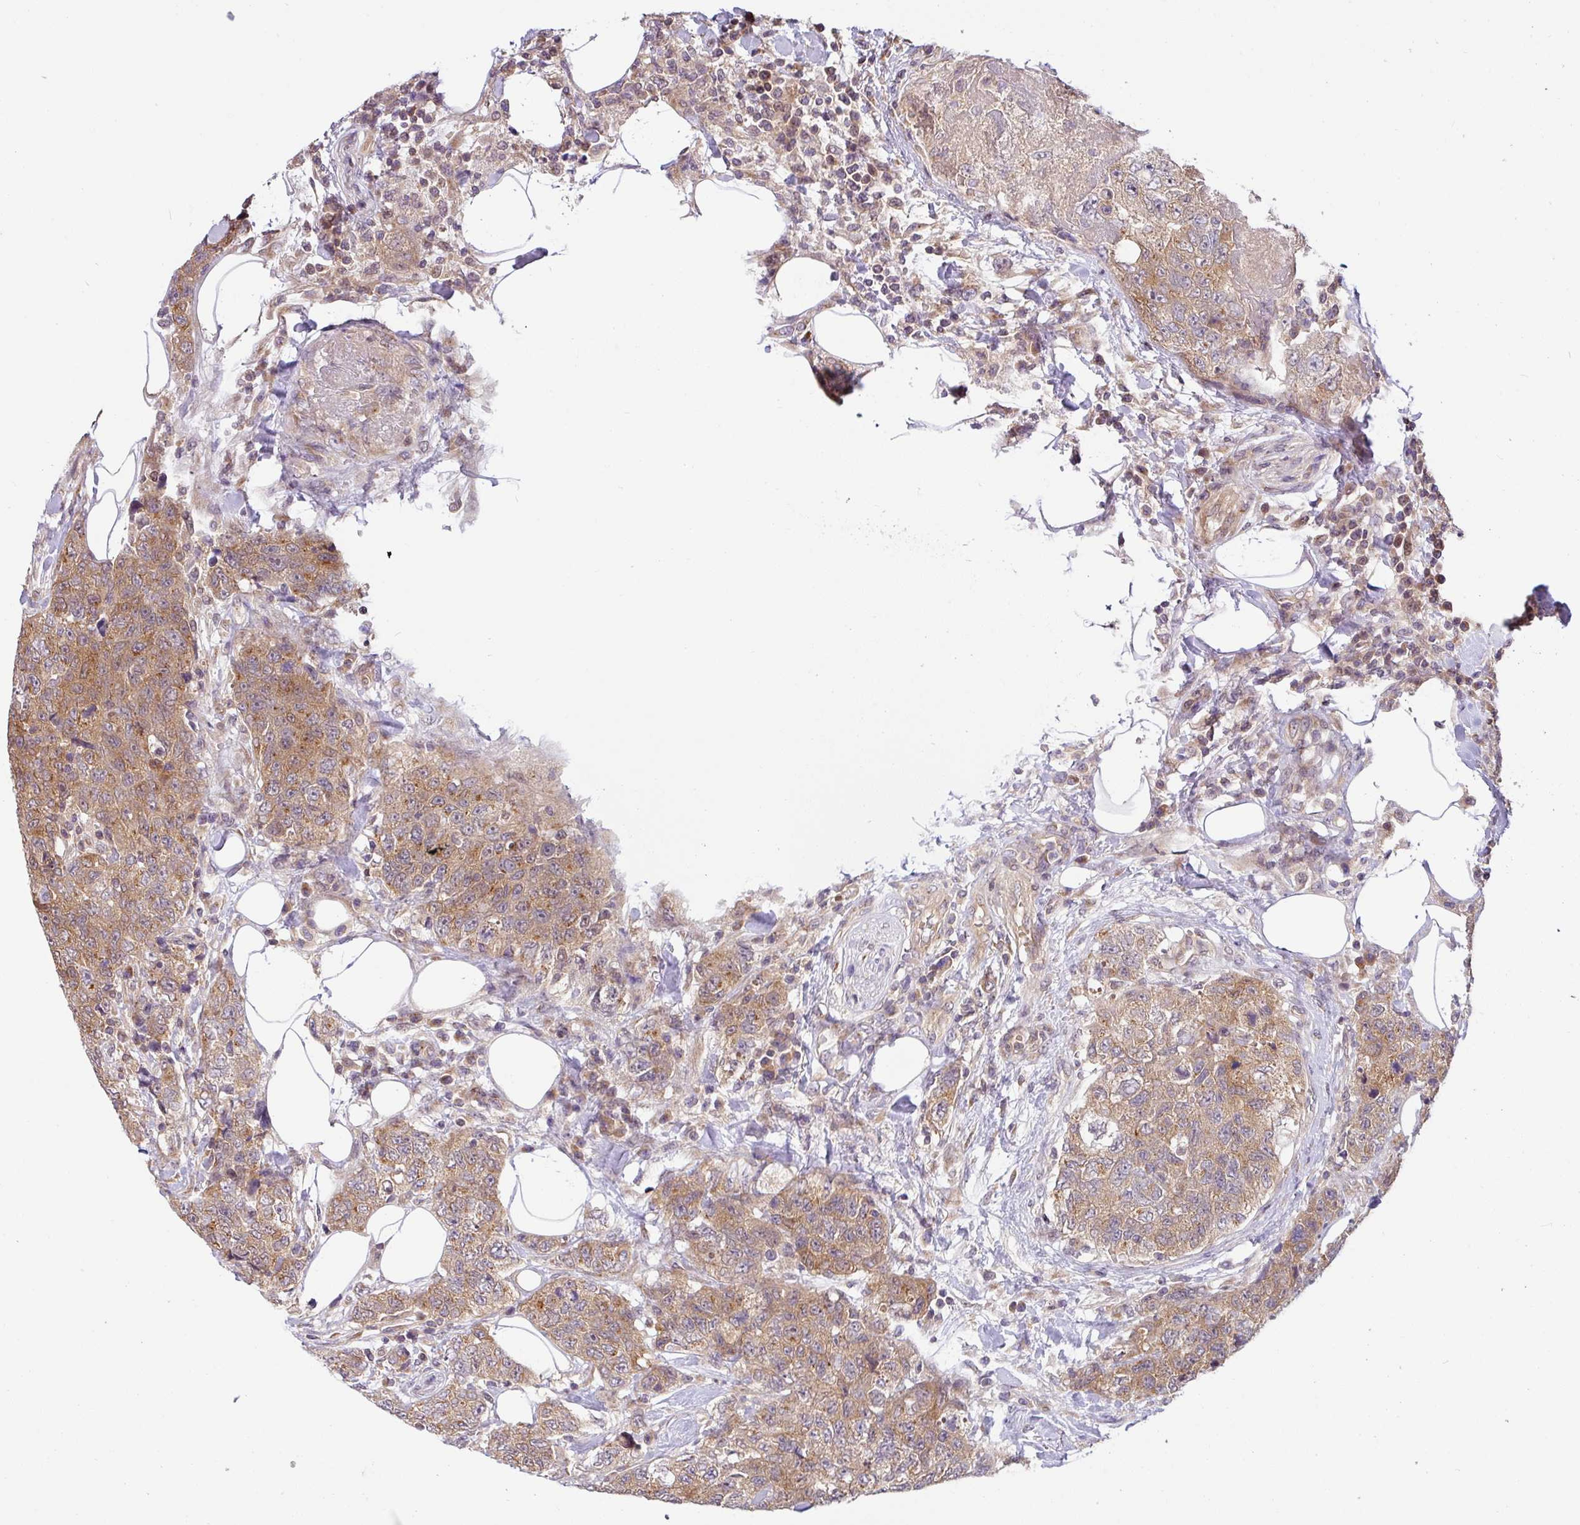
{"staining": {"intensity": "moderate", "quantity": "25%-75%", "location": "cytoplasmic/membranous"}, "tissue": "urothelial cancer", "cell_type": "Tumor cells", "image_type": "cancer", "snomed": [{"axis": "morphology", "description": "Urothelial carcinoma, High grade"}, {"axis": "topography", "description": "Urinary bladder"}], "caption": "Immunohistochemical staining of human high-grade urothelial carcinoma exhibits moderate cytoplasmic/membranous protein staining in about 25%-75% of tumor cells.", "gene": "SHB", "patient": {"sex": "female", "age": 78}}